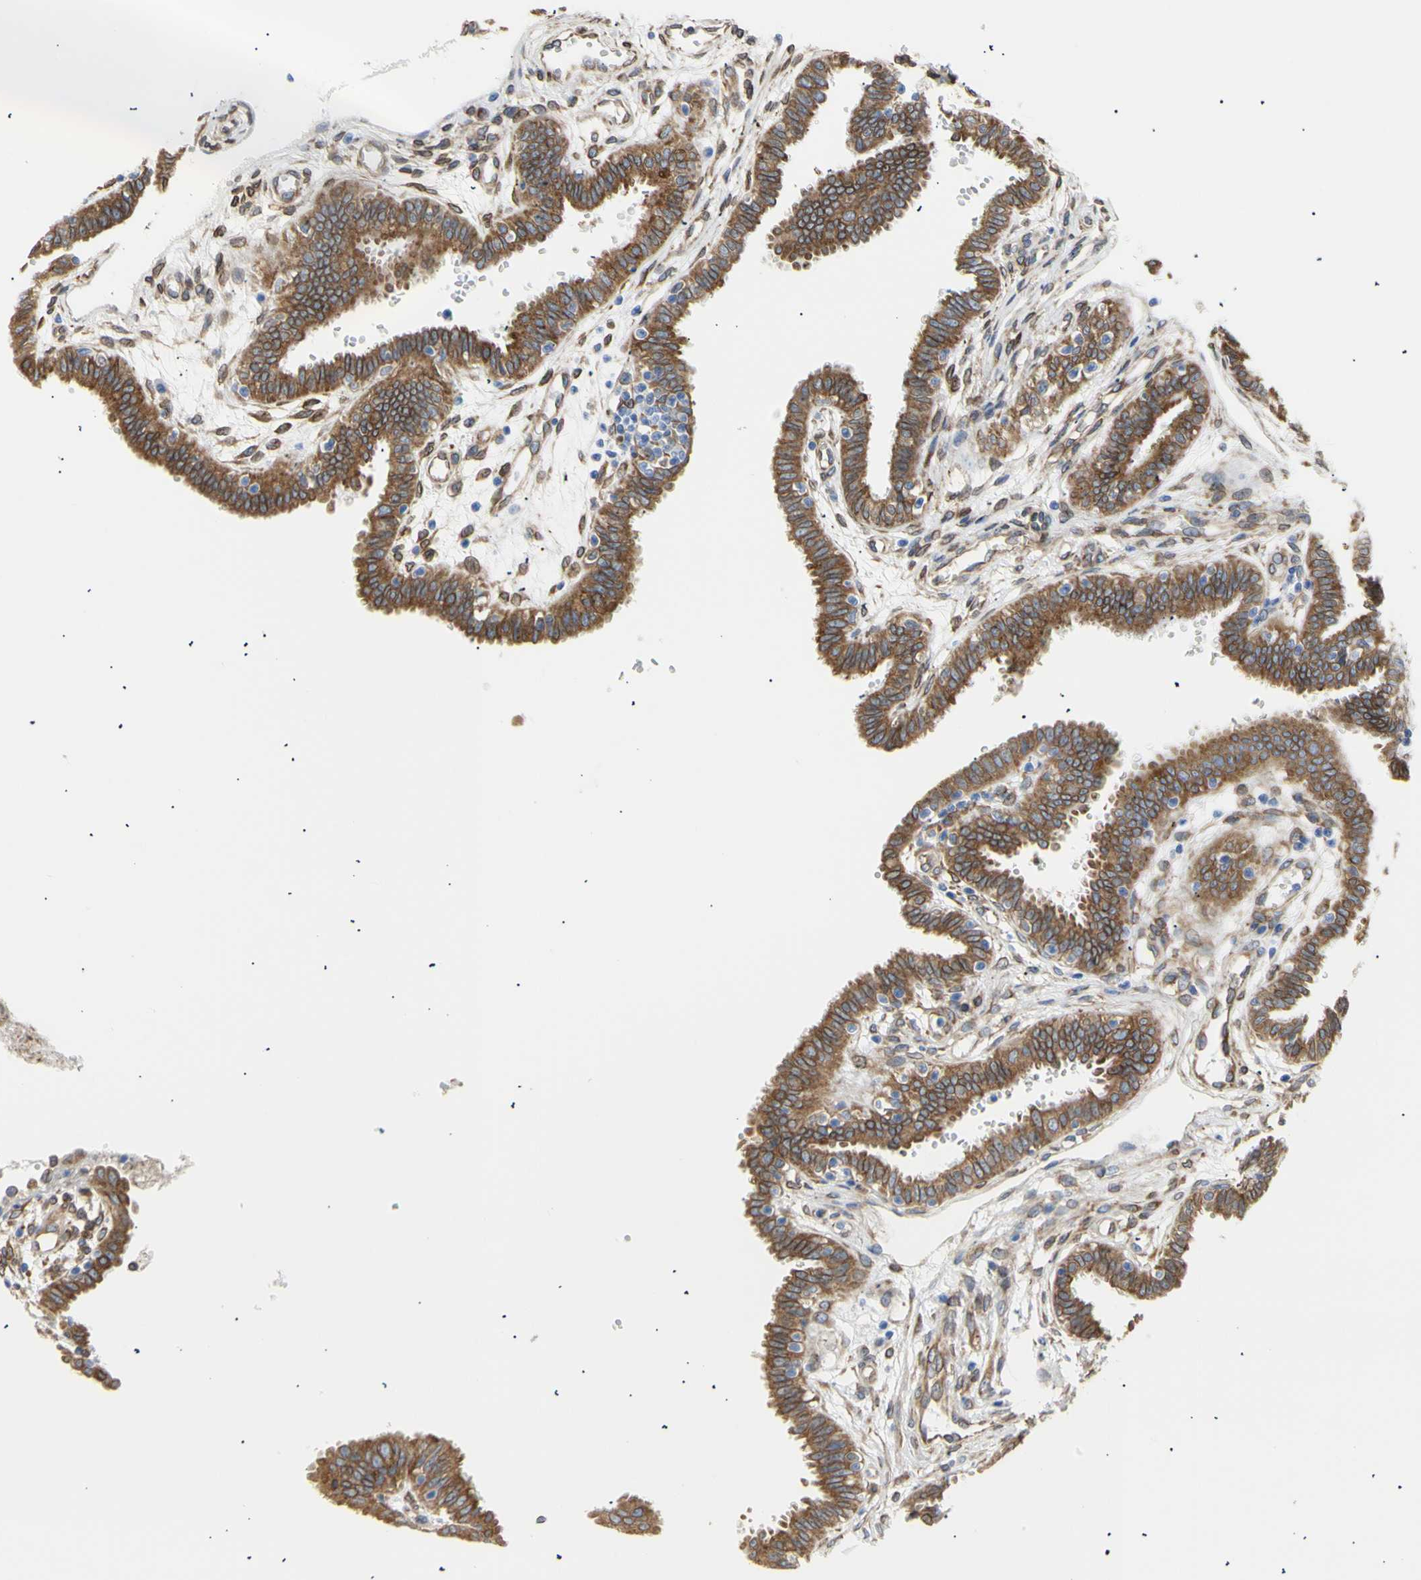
{"staining": {"intensity": "moderate", "quantity": ">75%", "location": "cytoplasmic/membranous"}, "tissue": "fallopian tube", "cell_type": "Glandular cells", "image_type": "normal", "snomed": [{"axis": "morphology", "description": "Normal tissue, NOS"}, {"axis": "topography", "description": "Fallopian tube"}], "caption": "Glandular cells exhibit medium levels of moderate cytoplasmic/membranous expression in approximately >75% of cells in unremarkable fallopian tube.", "gene": "ERLIN1", "patient": {"sex": "female", "age": 32}}